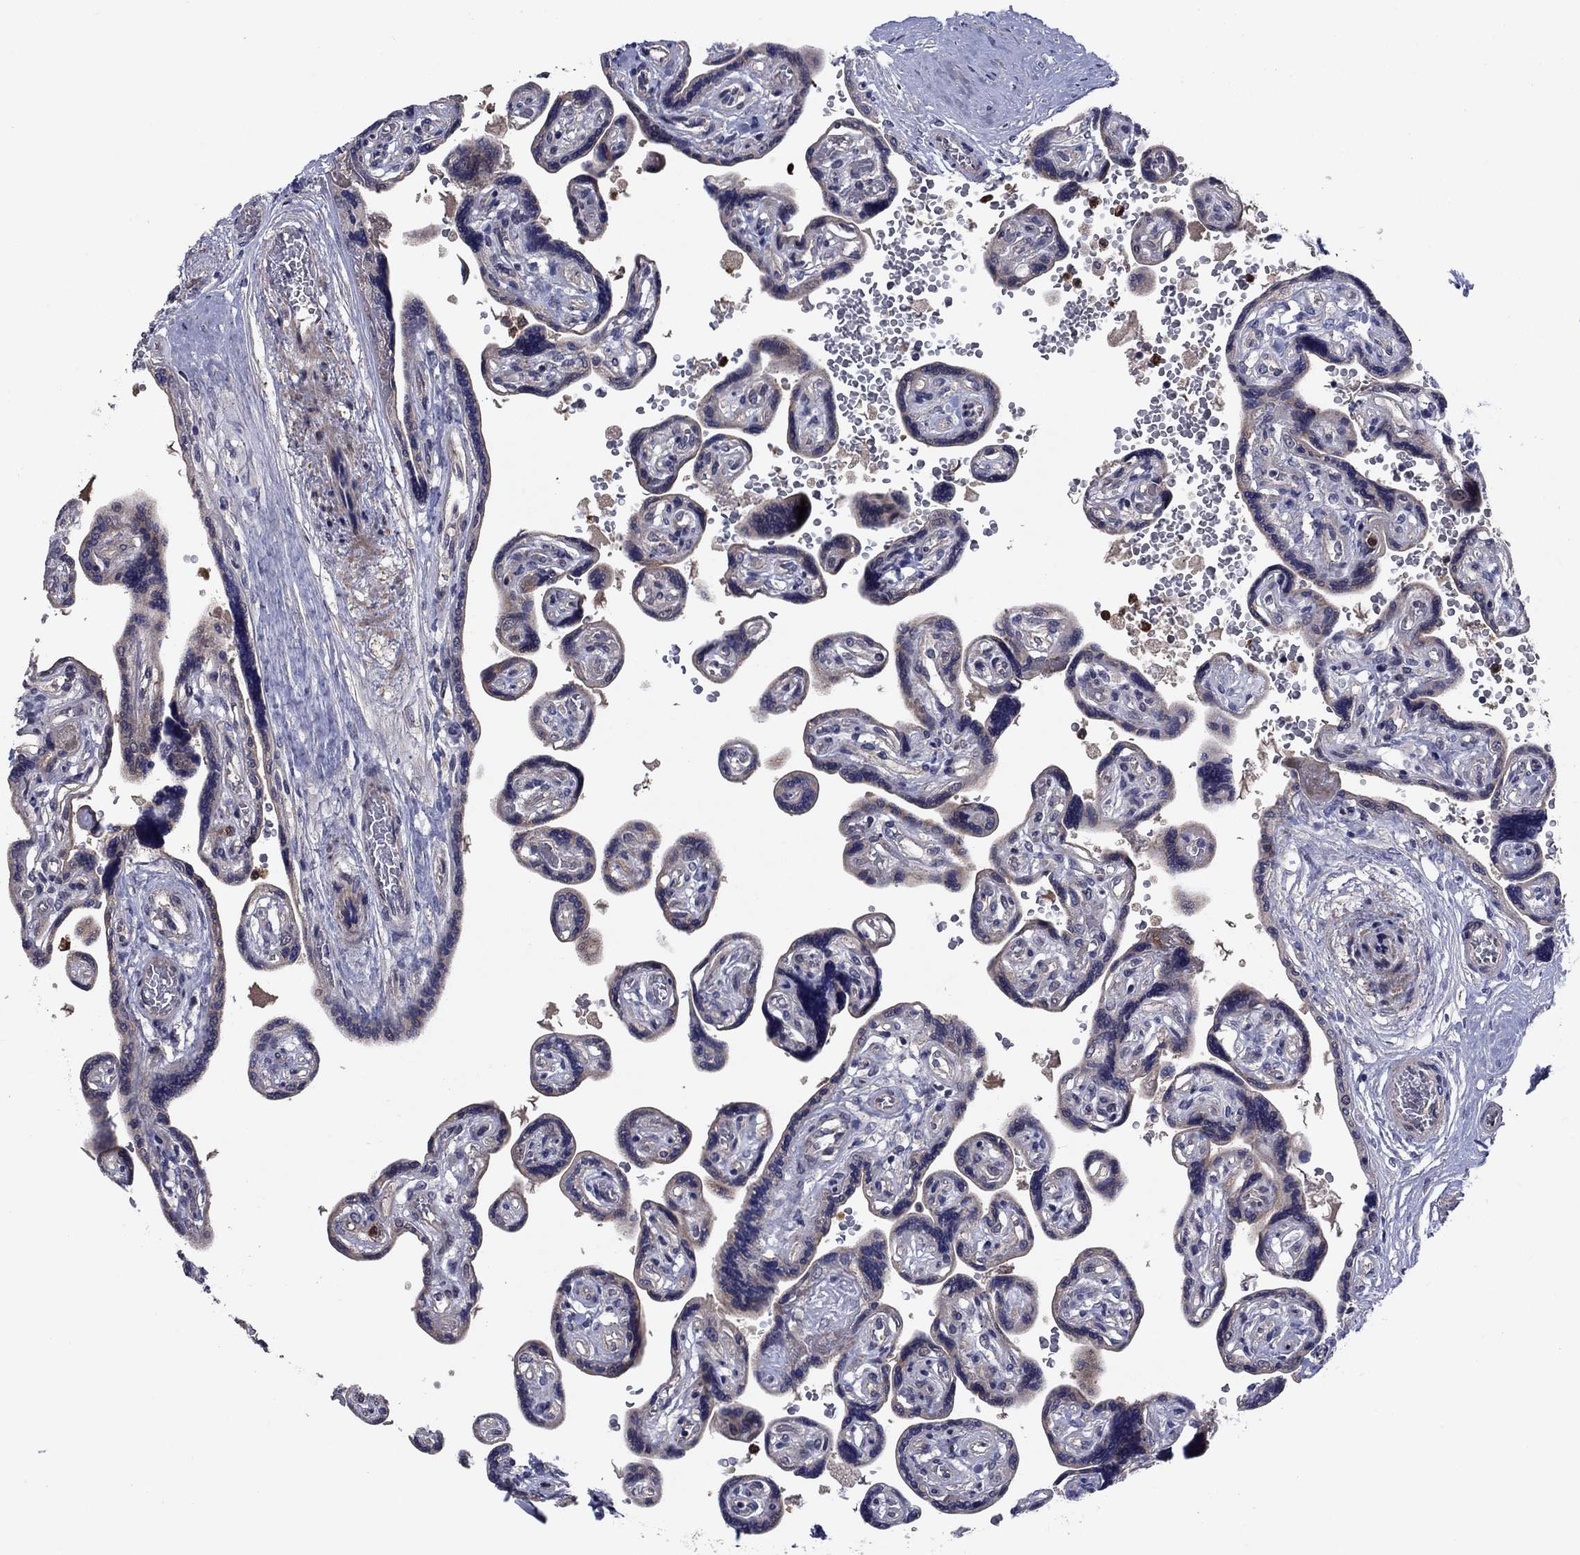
{"staining": {"intensity": "negative", "quantity": "none", "location": "none"}, "tissue": "placenta", "cell_type": "Decidual cells", "image_type": "normal", "snomed": [{"axis": "morphology", "description": "Normal tissue, NOS"}, {"axis": "topography", "description": "Placenta"}], "caption": "IHC histopathology image of unremarkable placenta: human placenta stained with DAB demonstrates no significant protein expression in decidual cells. Brightfield microscopy of IHC stained with DAB (3,3'-diaminobenzidine) (brown) and hematoxylin (blue), captured at high magnification.", "gene": "MSRB1", "patient": {"sex": "female", "age": 32}}